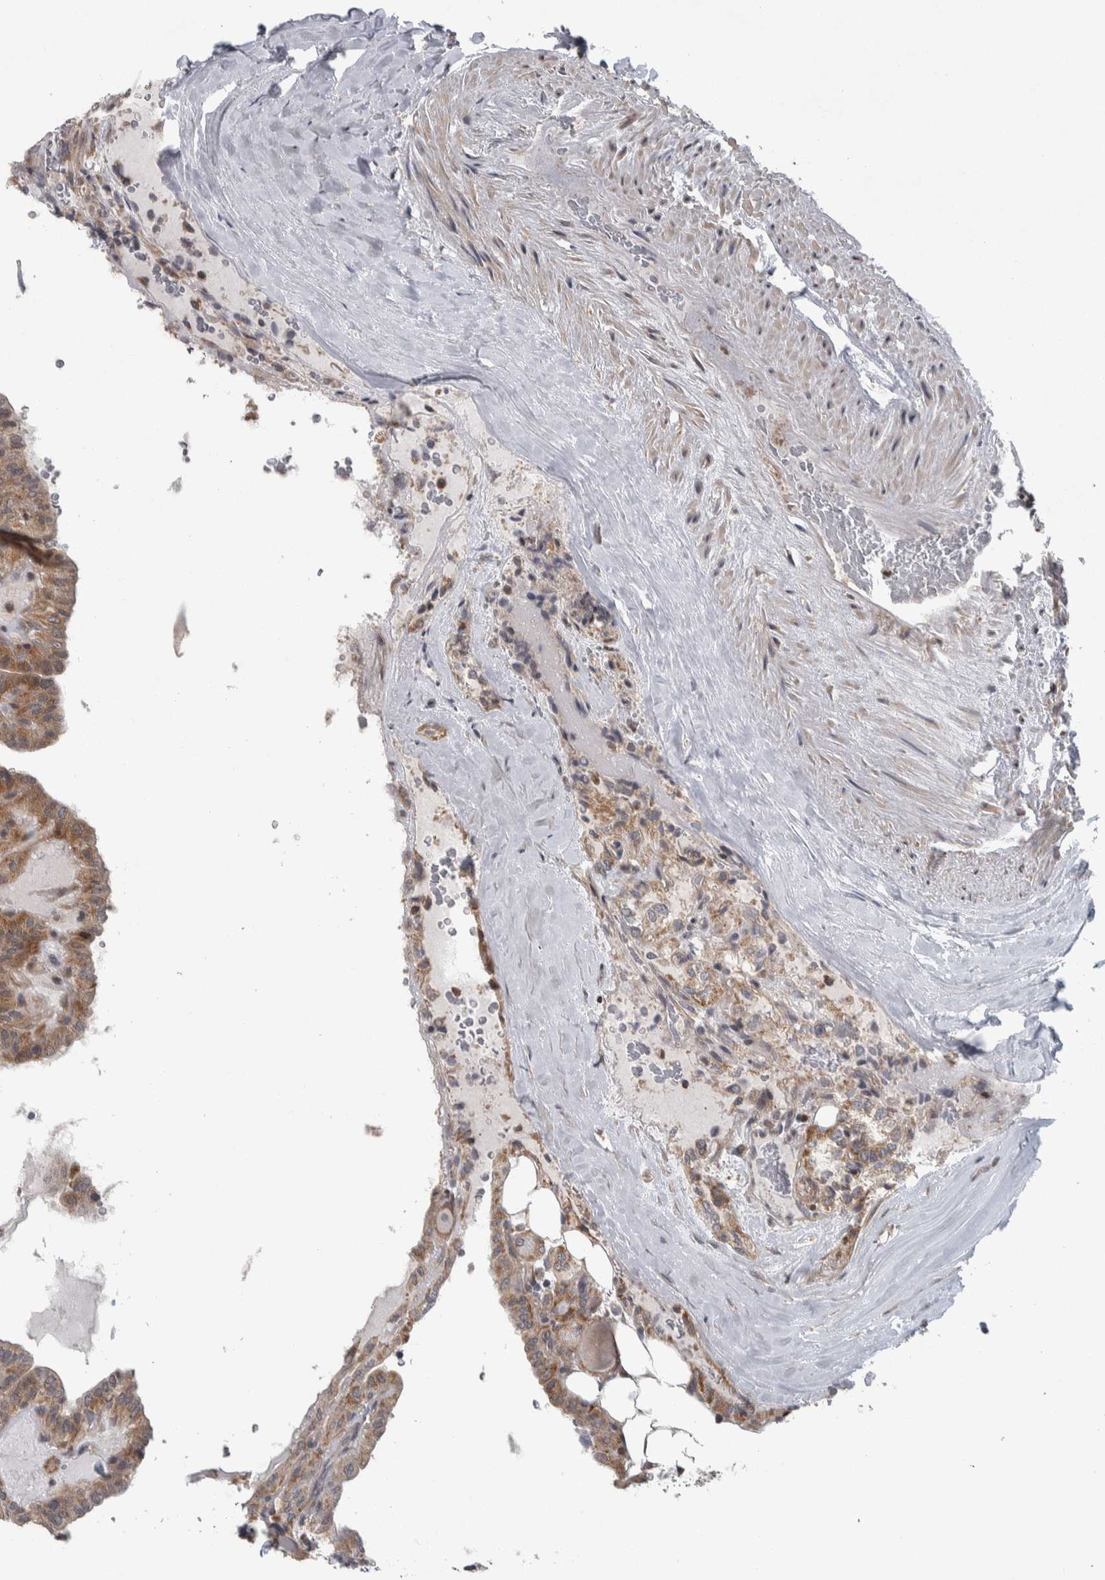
{"staining": {"intensity": "moderate", "quantity": ">75%", "location": "cytoplasmic/membranous"}, "tissue": "thyroid cancer", "cell_type": "Tumor cells", "image_type": "cancer", "snomed": [{"axis": "morphology", "description": "Papillary adenocarcinoma, NOS"}, {"axis": "topography", "description": "Thyroid gland"}], "caption": "Protein expression analysis of human thyroid papillary adenocarcinoma reveals moderate cytoplasmic/membranous expression in about >75% of tumor cells.", "gene": "CWC27", "patient": {"sex": "male", "age": 77}}